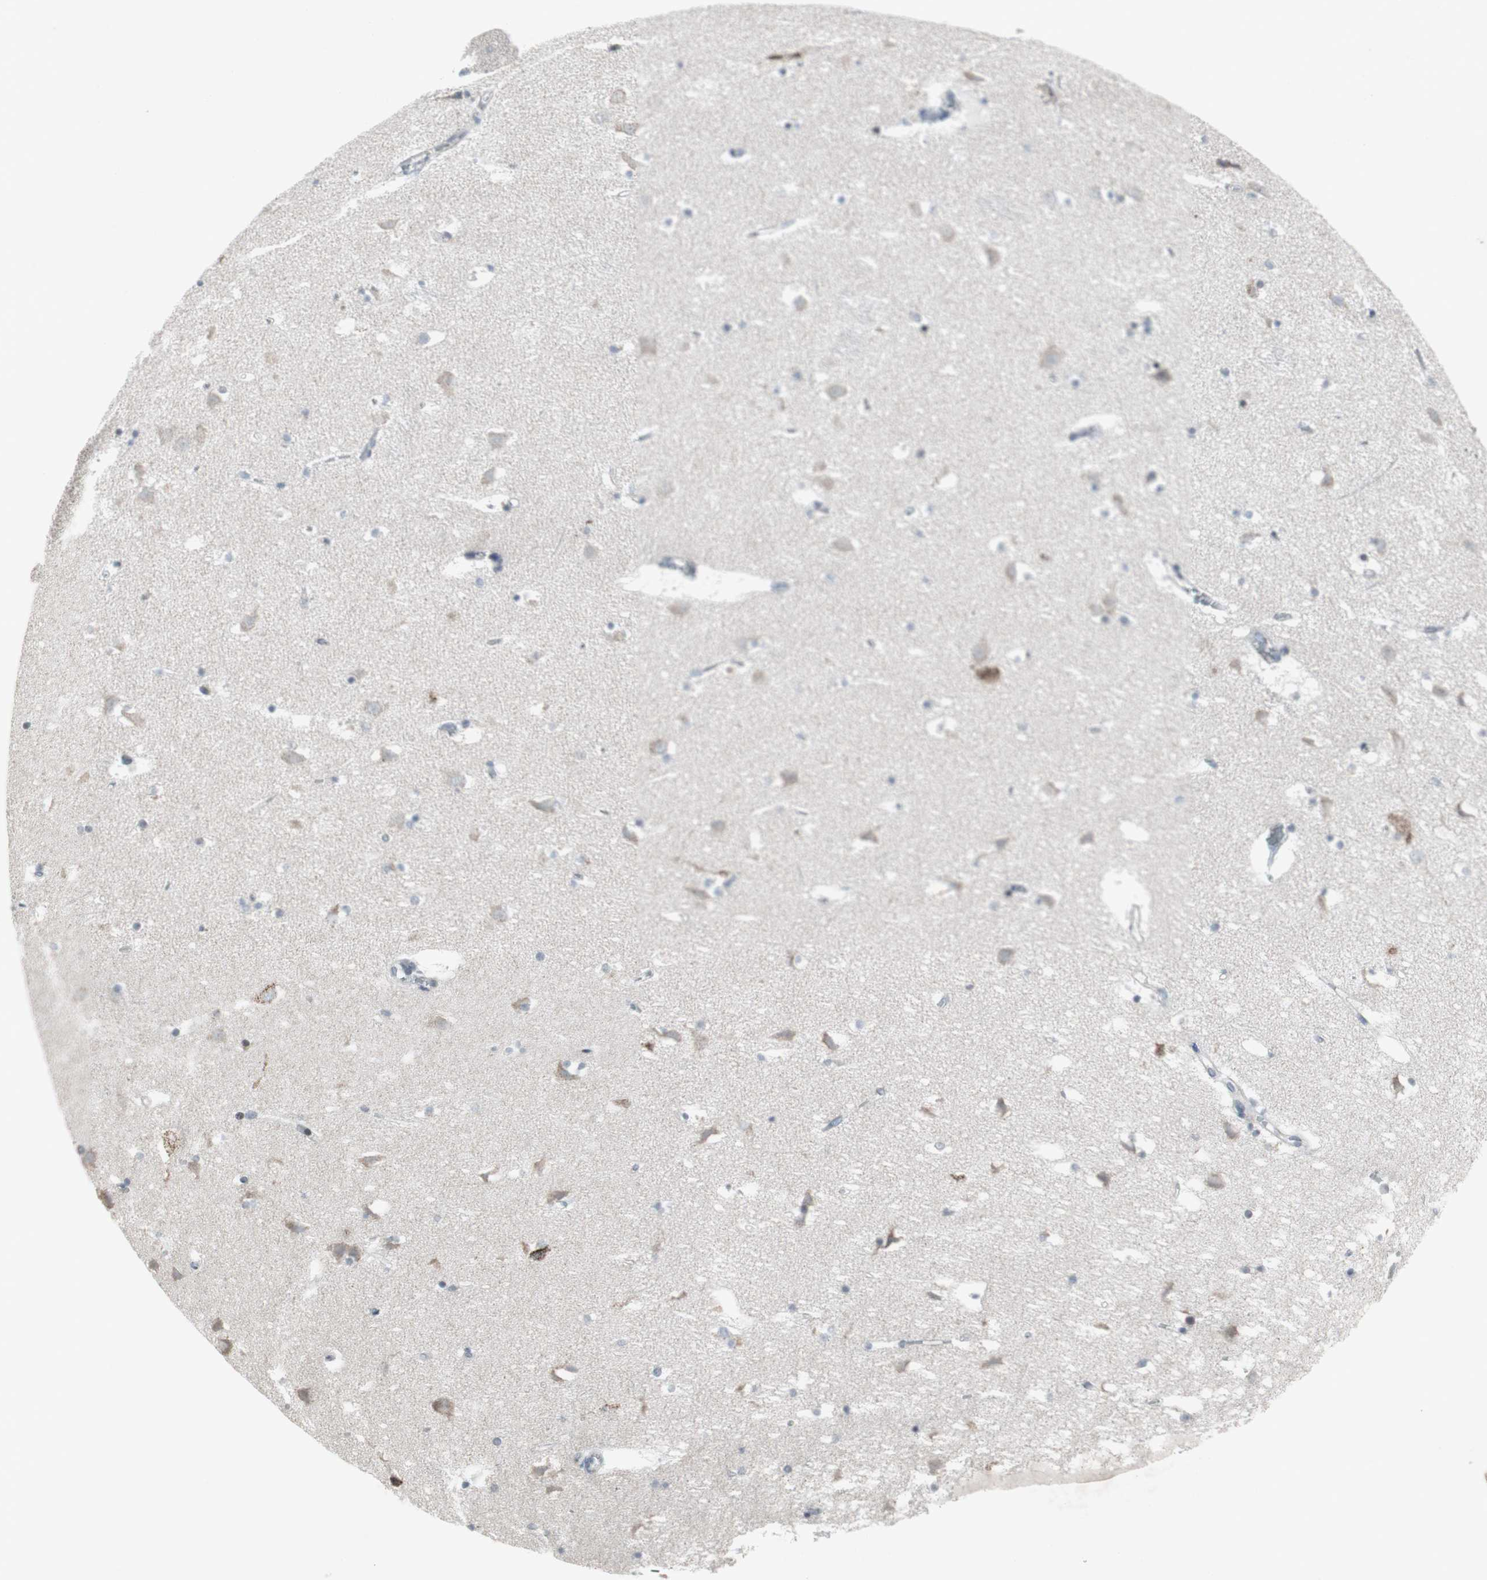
{"staining": {"intensity": "negative", "quantity": "none", "location": "none"}, "tissue": "caudate", "cell_type": "Glial cells", "image_type": "normal", "snomed": [{"axis": "morphology", "description": "Normal tissue, NOS"}, {"axis": "topography", "description": "Lateral ventricle wall"}], "caption": "Glial cells show no significant expression in normal caudate. (IHC, brightfield microscopy, high magnification).", "gene": "ARG2", "patient": {"sex": "male", "age": 45}}